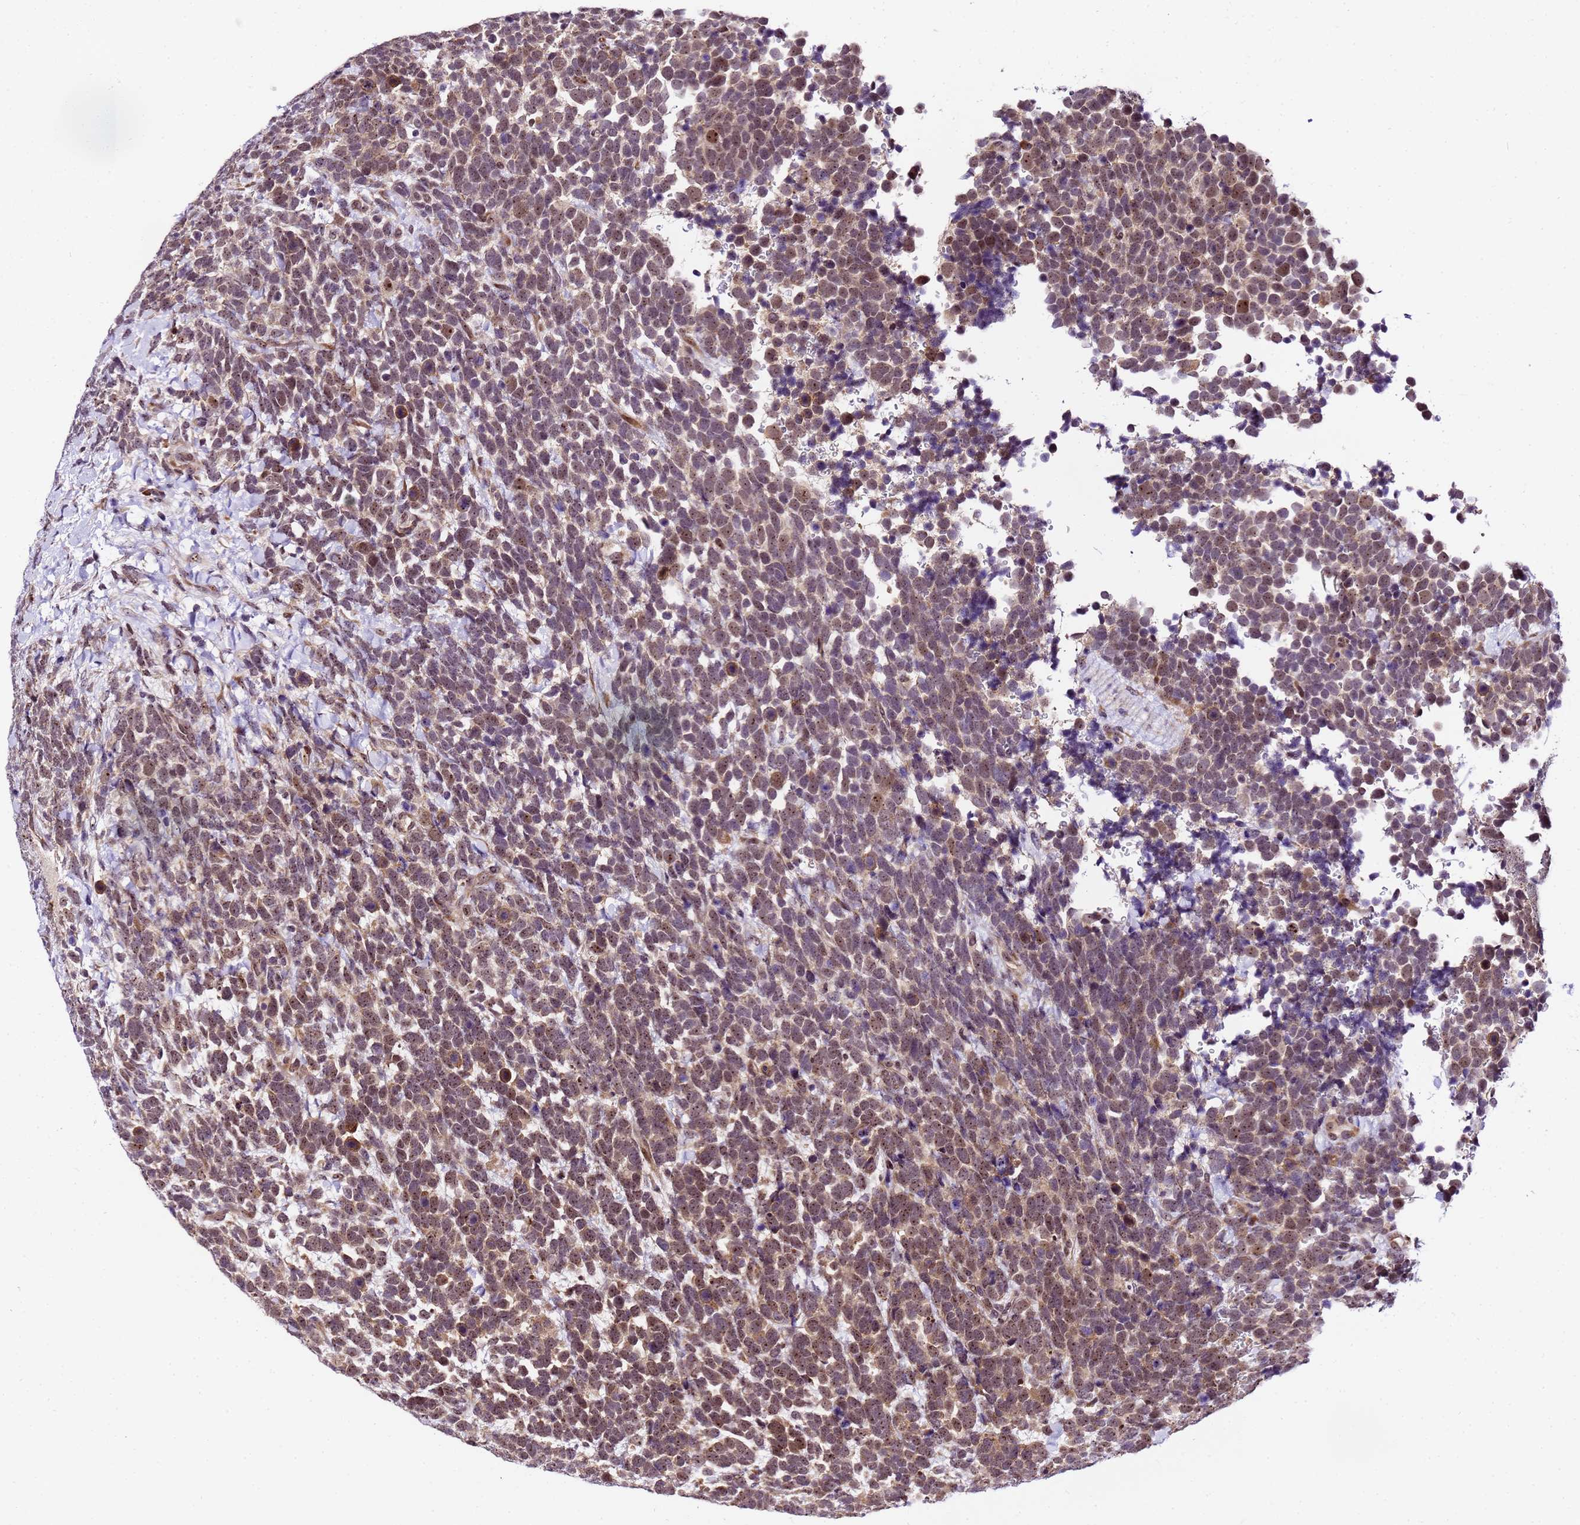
{"staining": {"intensity": "weak", "quantity": "25%-75%", "location": "nuclear"}, "tissue": "urothelial cancer", "cell_type": "Tumor cells", "image_type": "cancer", "snomed": [{"axis": "morphology", "description": "Urothelial carcinoma, High grade"}, {"axis": "topography", "description": "Urinary bladder"}], "caption": "Urothelial cancer stained with DAB immunohistochemistry (IHC) demonstrates low levels of weak nuclear positivity in about 25%-75% of tumor cells.", "gene": "SLX4IP", "patient": {"sex": "female", "age": 82}}